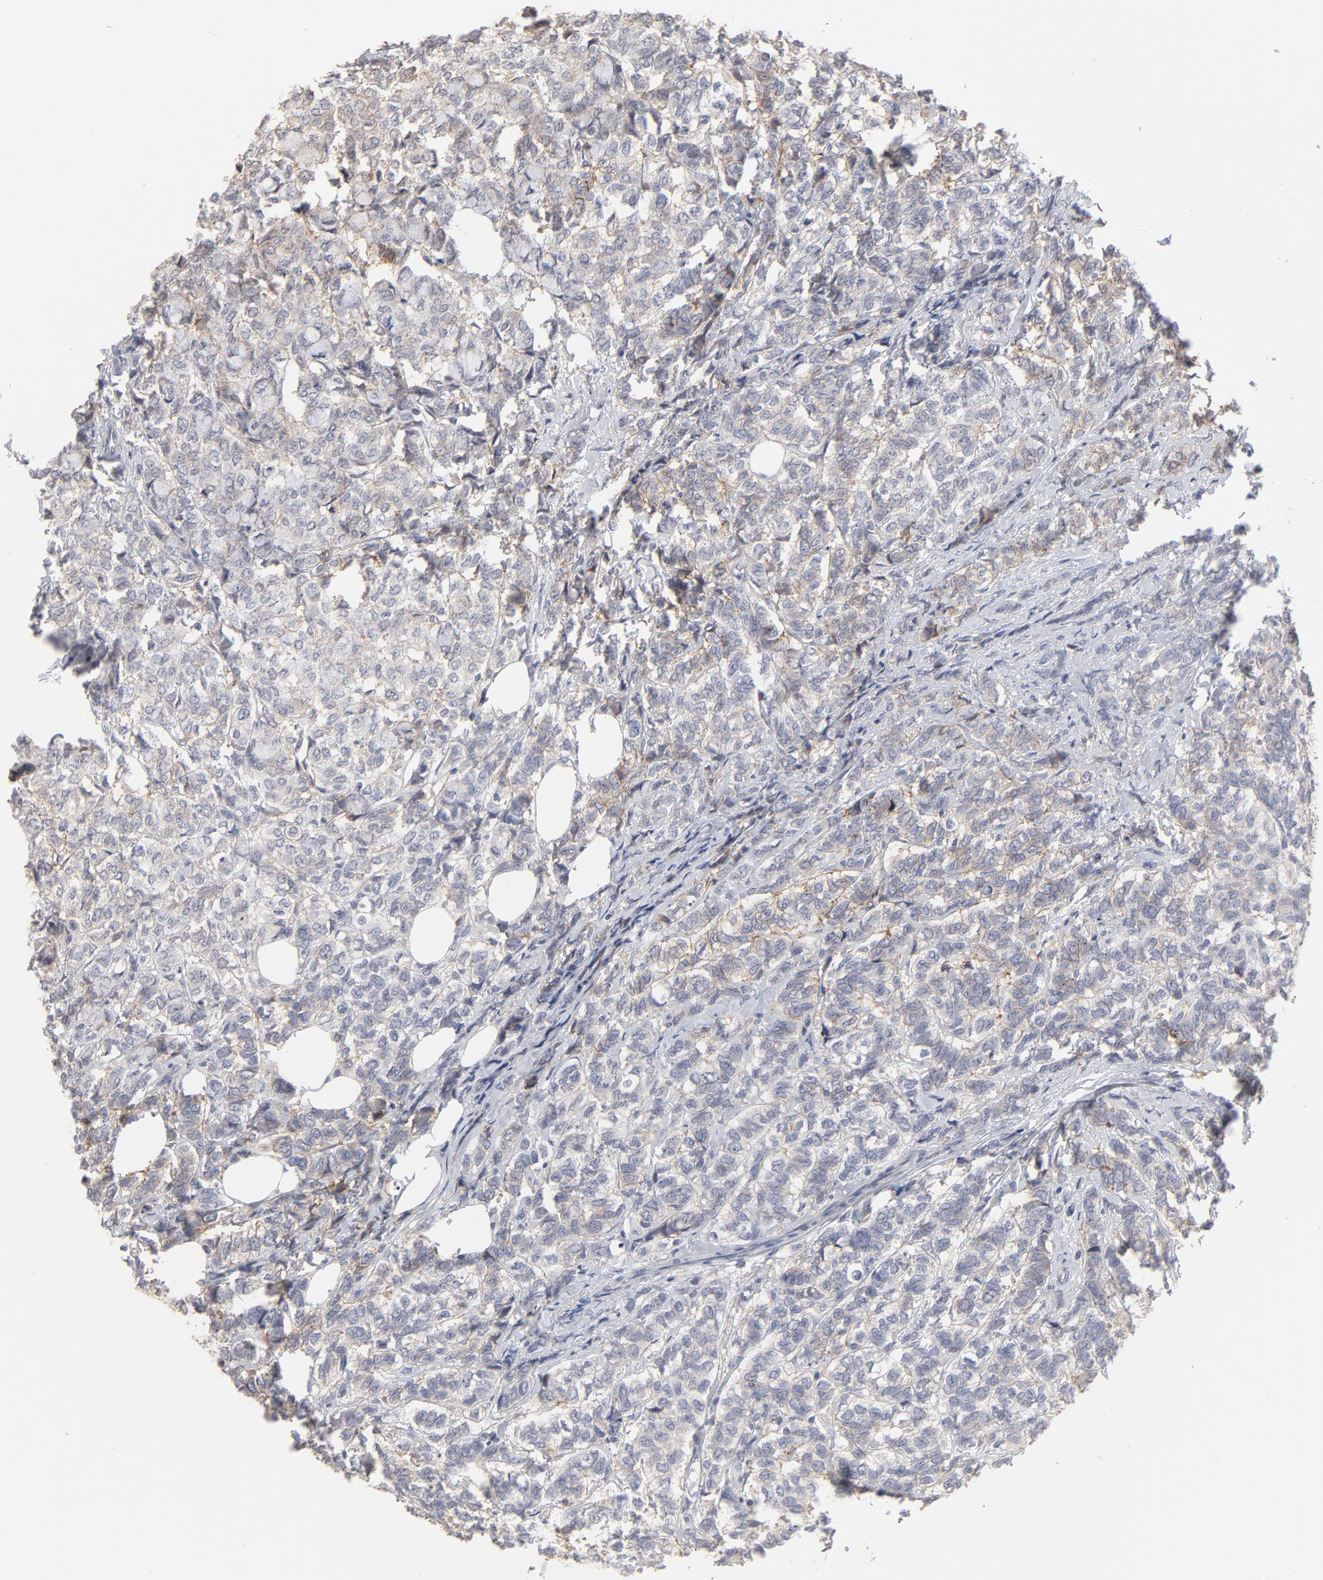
{"staining": {"intensity": "moderate", "quantity": "25%-75%", "location": "cytoplasmic/membranous"}, "tissue": "breast cancer", "cell_type": "Tumor cells", "image_type": "cancer", "snomed": [{"axis": "morphology", "description": "Lobular carcinoma"}, {"axis": "topography", "description": "Breast"}], "caption": "DAB (3,3'-diaminobenzidine) immunohistochemical staining of human breast cancer displays moderate cytoplasmic/membranous protein positivity in about 25%-75% of tumor cells. (DAB = brown stain, brightfield microscopy at high magnification).", "gene": "SLC16A1", "patient": {"sex": "female", "age": 60}}